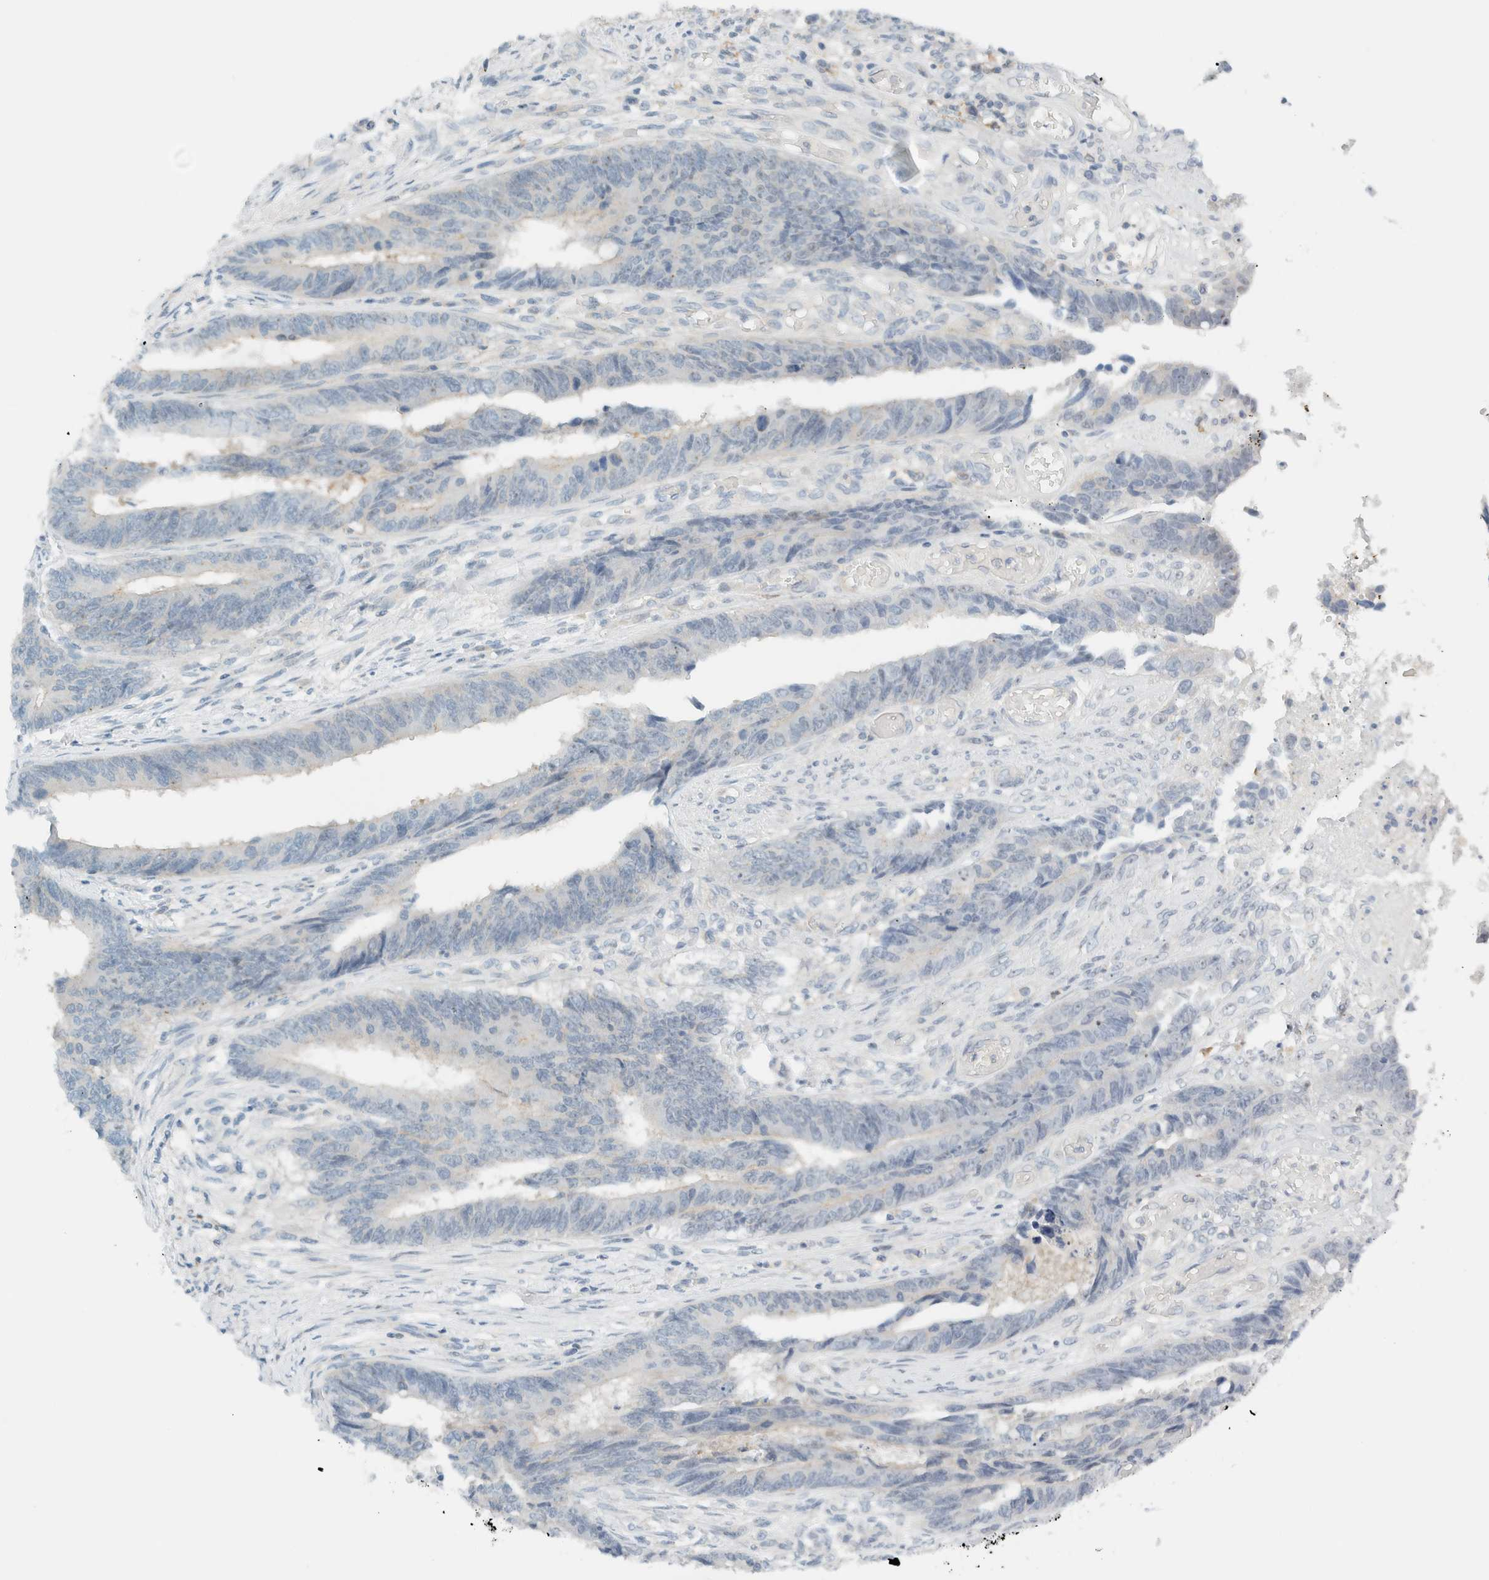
{"staining": {"intensity": "negative", "quantity": "none", "location": "none"}, "tissue": "colorectal cancer", "cell_type": "Tumor cells", "image_type": "cancer", "snomed": [{"axis": "morphology", "description": "Adenocarcinoma, NOS"}, {"axis": "topography", "description": "Rectum"}], "caption": "Protein analysis of colorectal cancer (adenocarcinoma) shows no significant expression in tumor cells.", "gene": "NDE1", "patient": {"sex": "male", "age": 84}}